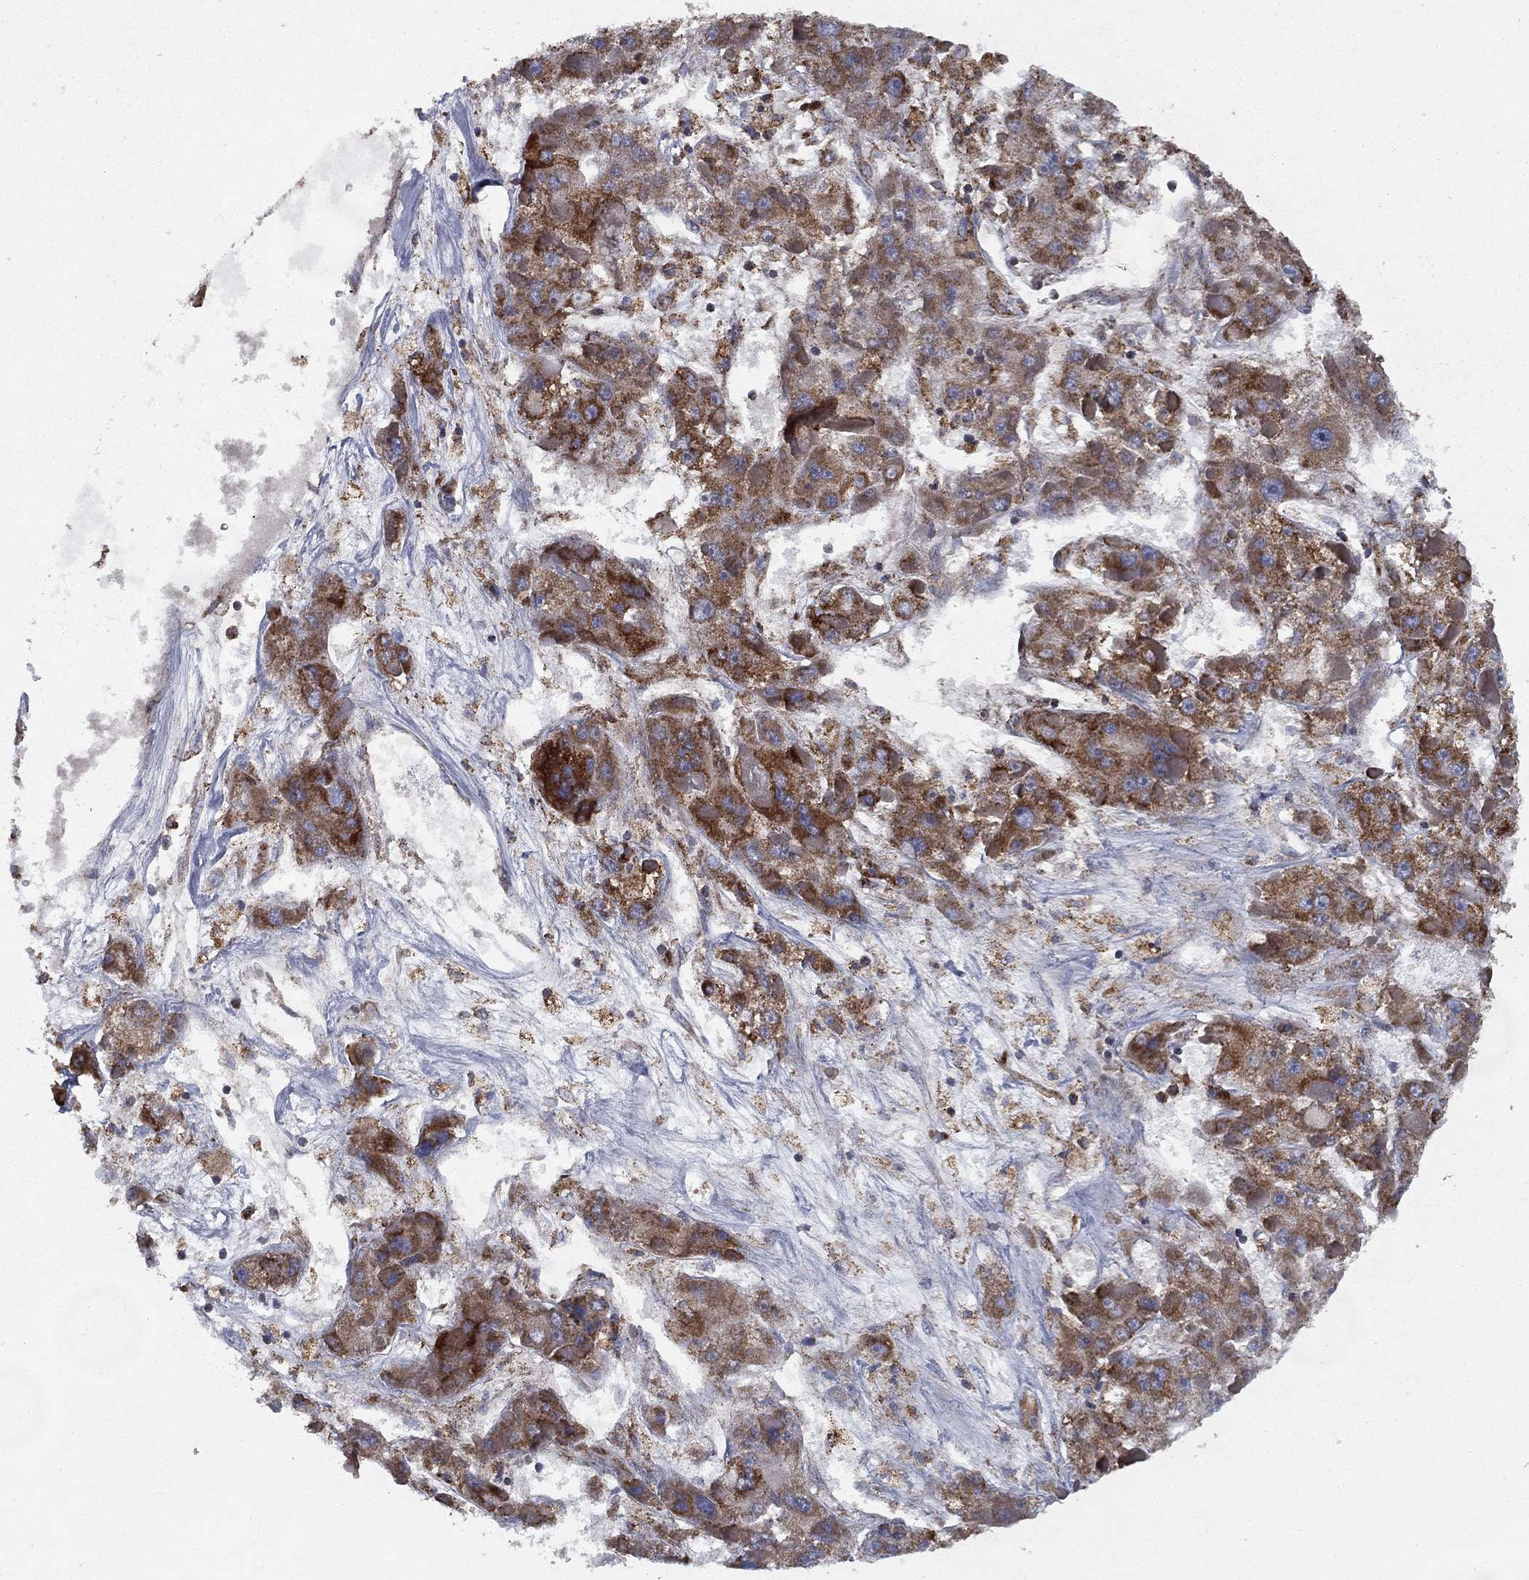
{"staining": {"intensity": "strong", "quantity": ">75%", "location": "cytoplasmic/membranous"}, "tissue": "liver cancer", "cell_type": "Tumor cells", "image_type": "cancer", "snomed": [{"axis": "morphology", "description": "Carcinoma, Hepatocellular, NOS"}, {"axis": "topography", "description": "Liver"}], "caption": "Brown immunohistochemical staining in hepatocellular carcinoma (liver) displays strong cytoplasmic/membranous staining in approximately >75% of tumor cells.", "gene": "MT-CYB", "patient": {"sex": "female", "age": 73}}